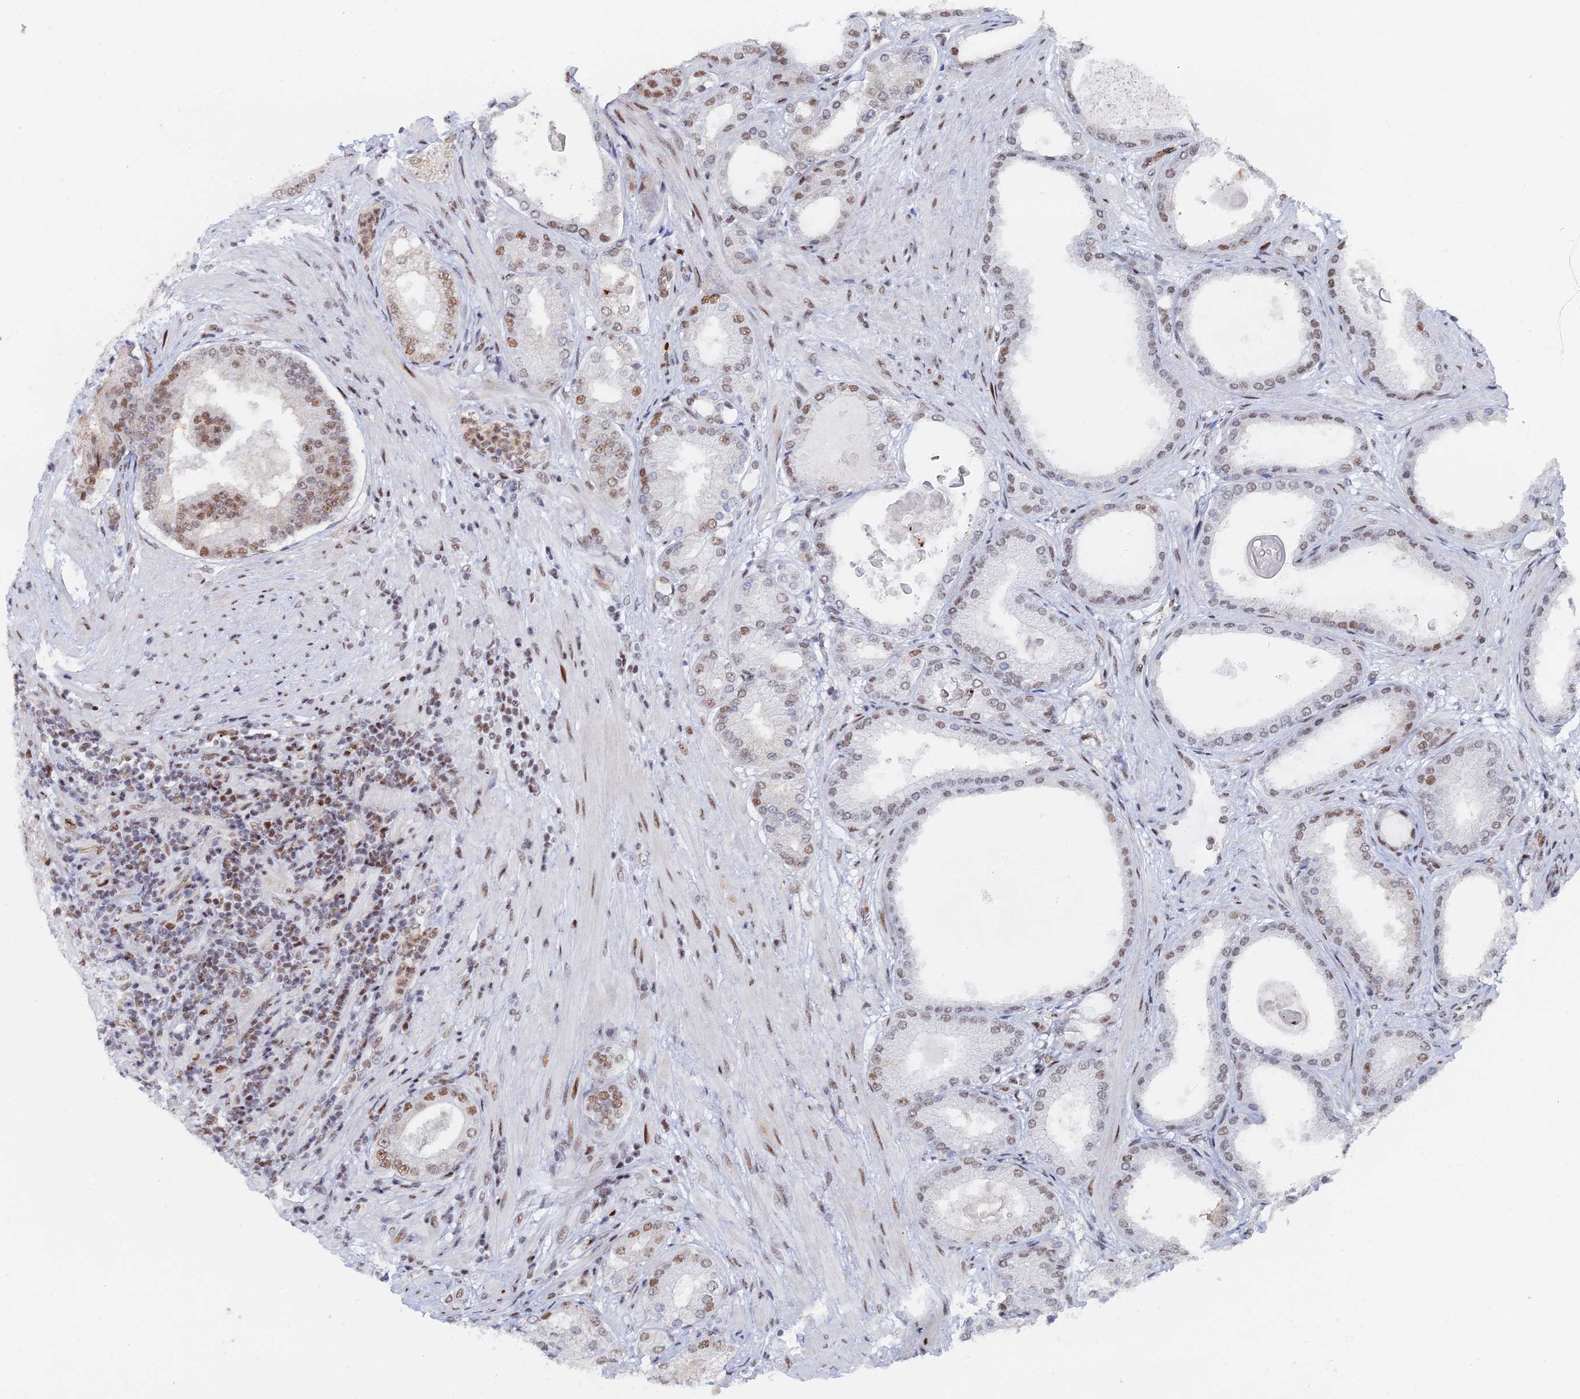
{"staining": {"intensity": "moderate", "quantity": "25%-75%", "location": "nuclear"}, "tissue": "prostate cancer", "cell_type": "Tumor cells", "image_type": "cancer", "snomed": [{"axis": "morphology", "description": "Adenocarcinoma, Low grade"}, {"axis": "topography", "description": "Prostate"}], "caption": "Tumor cells exhibit medium levels of moderate nuclear expression in about 25%-75% of cells in prostate adenocarcinoma (low-grade).", "gene": "GSC2", "patient": {"sex": "male", "age": 59}}